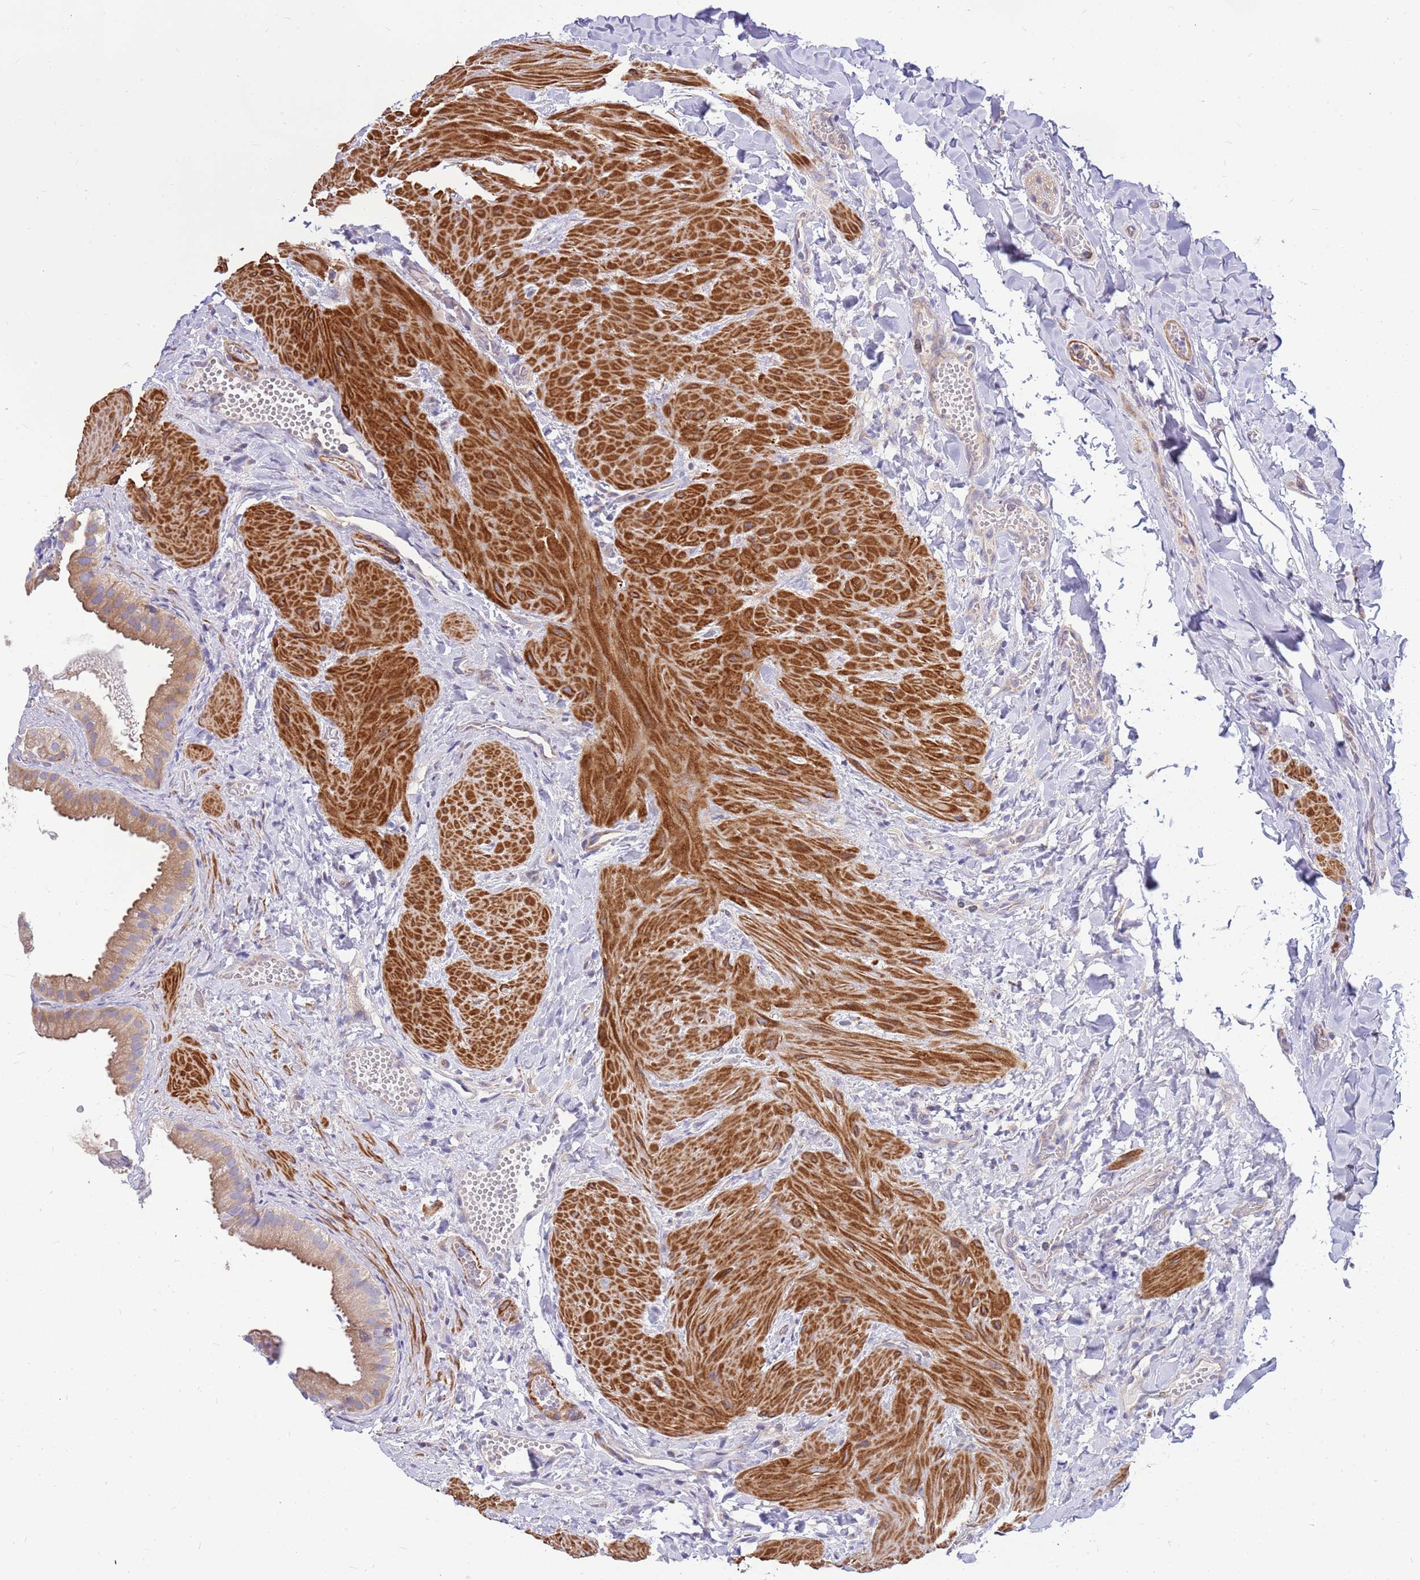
{"staining": {"intensity": "moderate", "quantity": ">75%", "location": "cytoplasmic/membranous"}, "tissue": "gallbladder", "cell_type": "Glandular cells", "image_type": "normal", "snomed": [{"axis": "morphology", "description": "Normal tissue, NOS"}, {"axis": "topography", "description": "Gallbladder"}], "caption": "The photomicrograph demonstrates a brown stain indicating the presence of a protein in the cytoplasmic/membranous of glandular cells in gallbladder.", "gene": "MVD", "patient": {"sex": "male", "age": 55}}